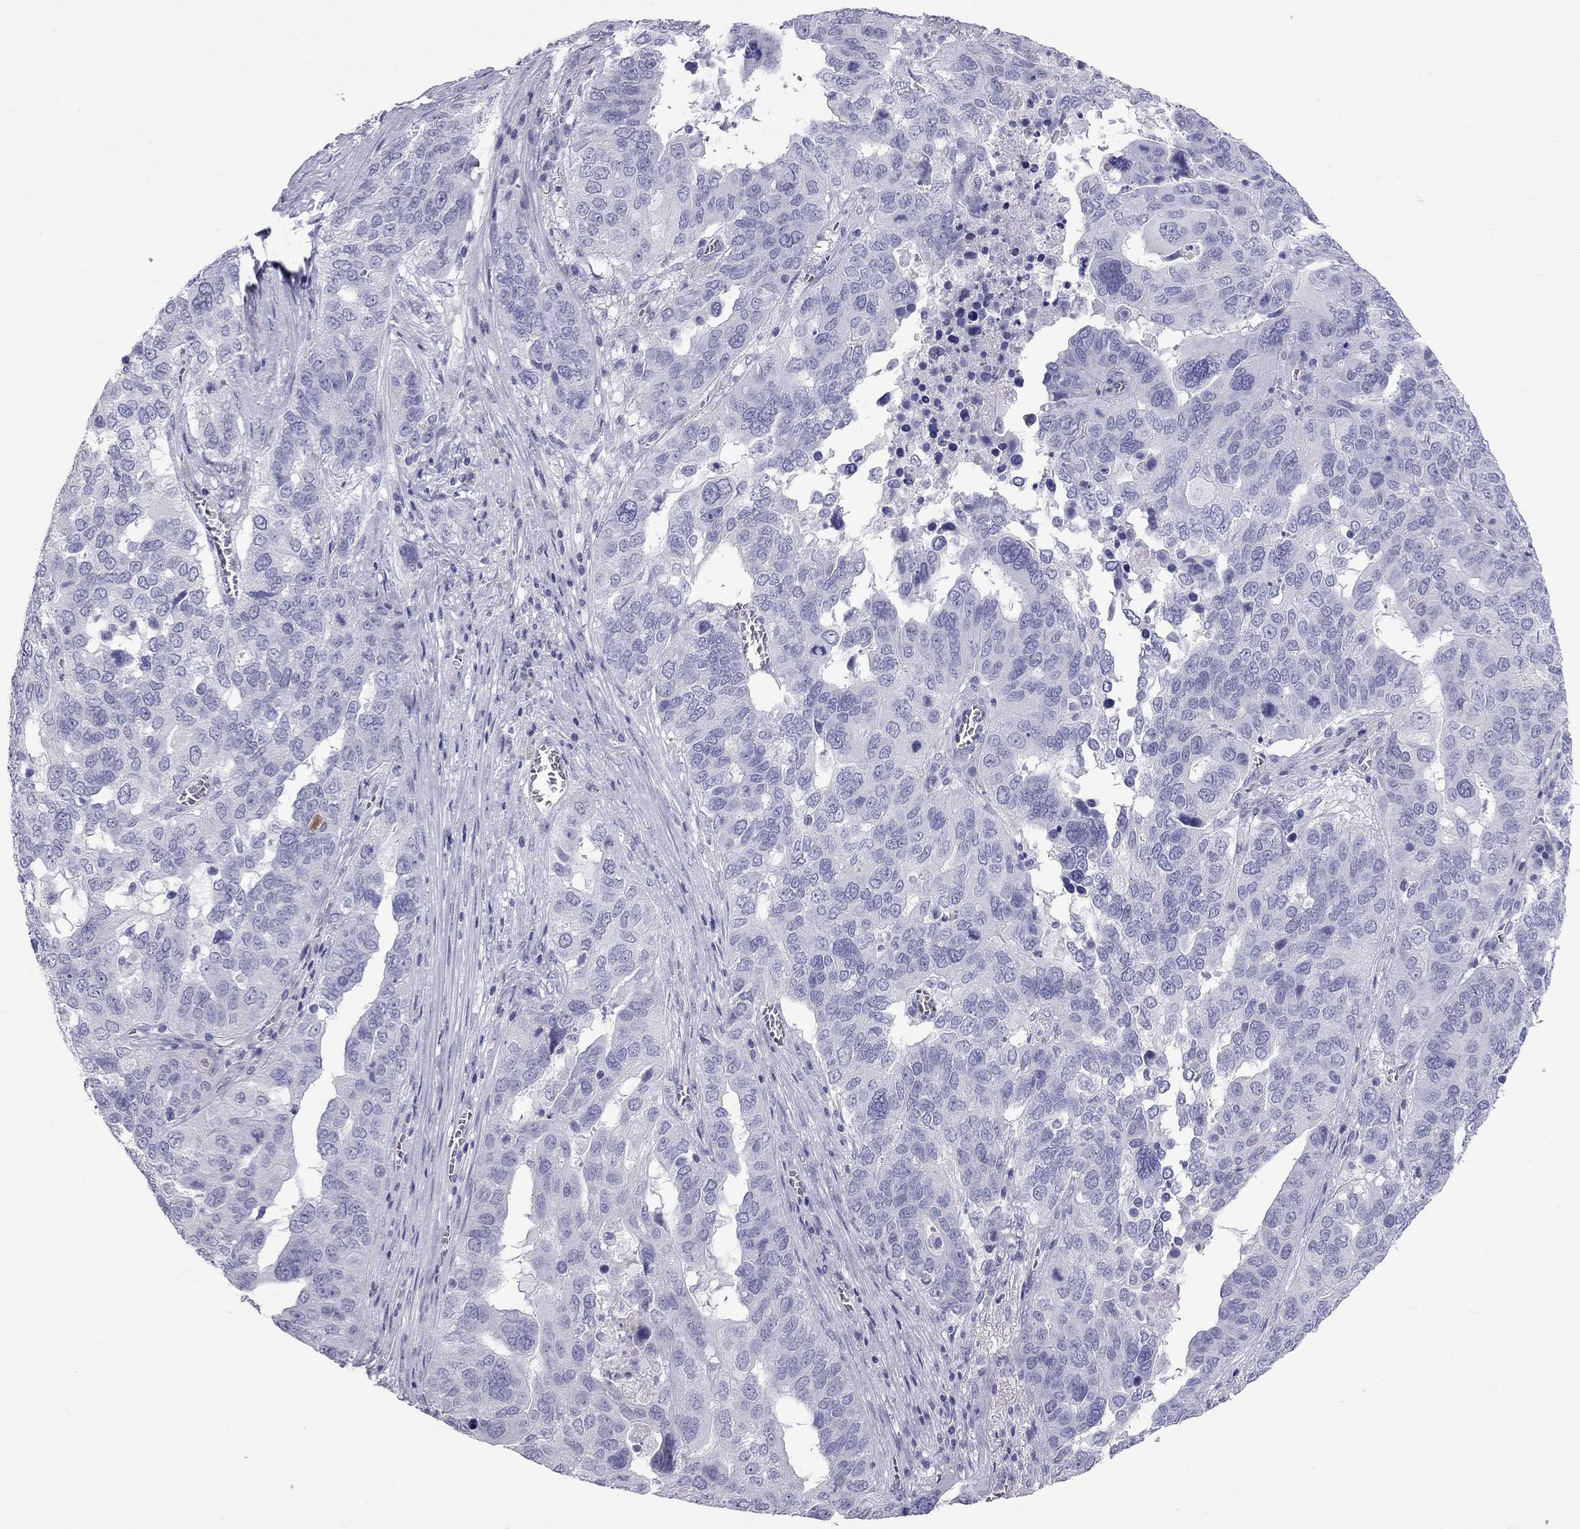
{"staining": {"intensity": "negative", "quantity": "none", "location": "none"}, "tissue": "ovarian cancer", "cell_type": "Tumor cells", "image_type": "cancer", "snomed": [{"axis": "morphology", "description": "Carcinoma, endometroid"}, {"axis": "topography", "description": "Soft tissue"}, {"axis": "topography", "description": "Ovary"}], "caption": "The immunohistochemistry photomicrograph has no significant expression in tumor cells of endometroid carcinoma (ovarian) tissue.", "gene": "FSCN3", "patient": {"sex": "female", "age": 52}}